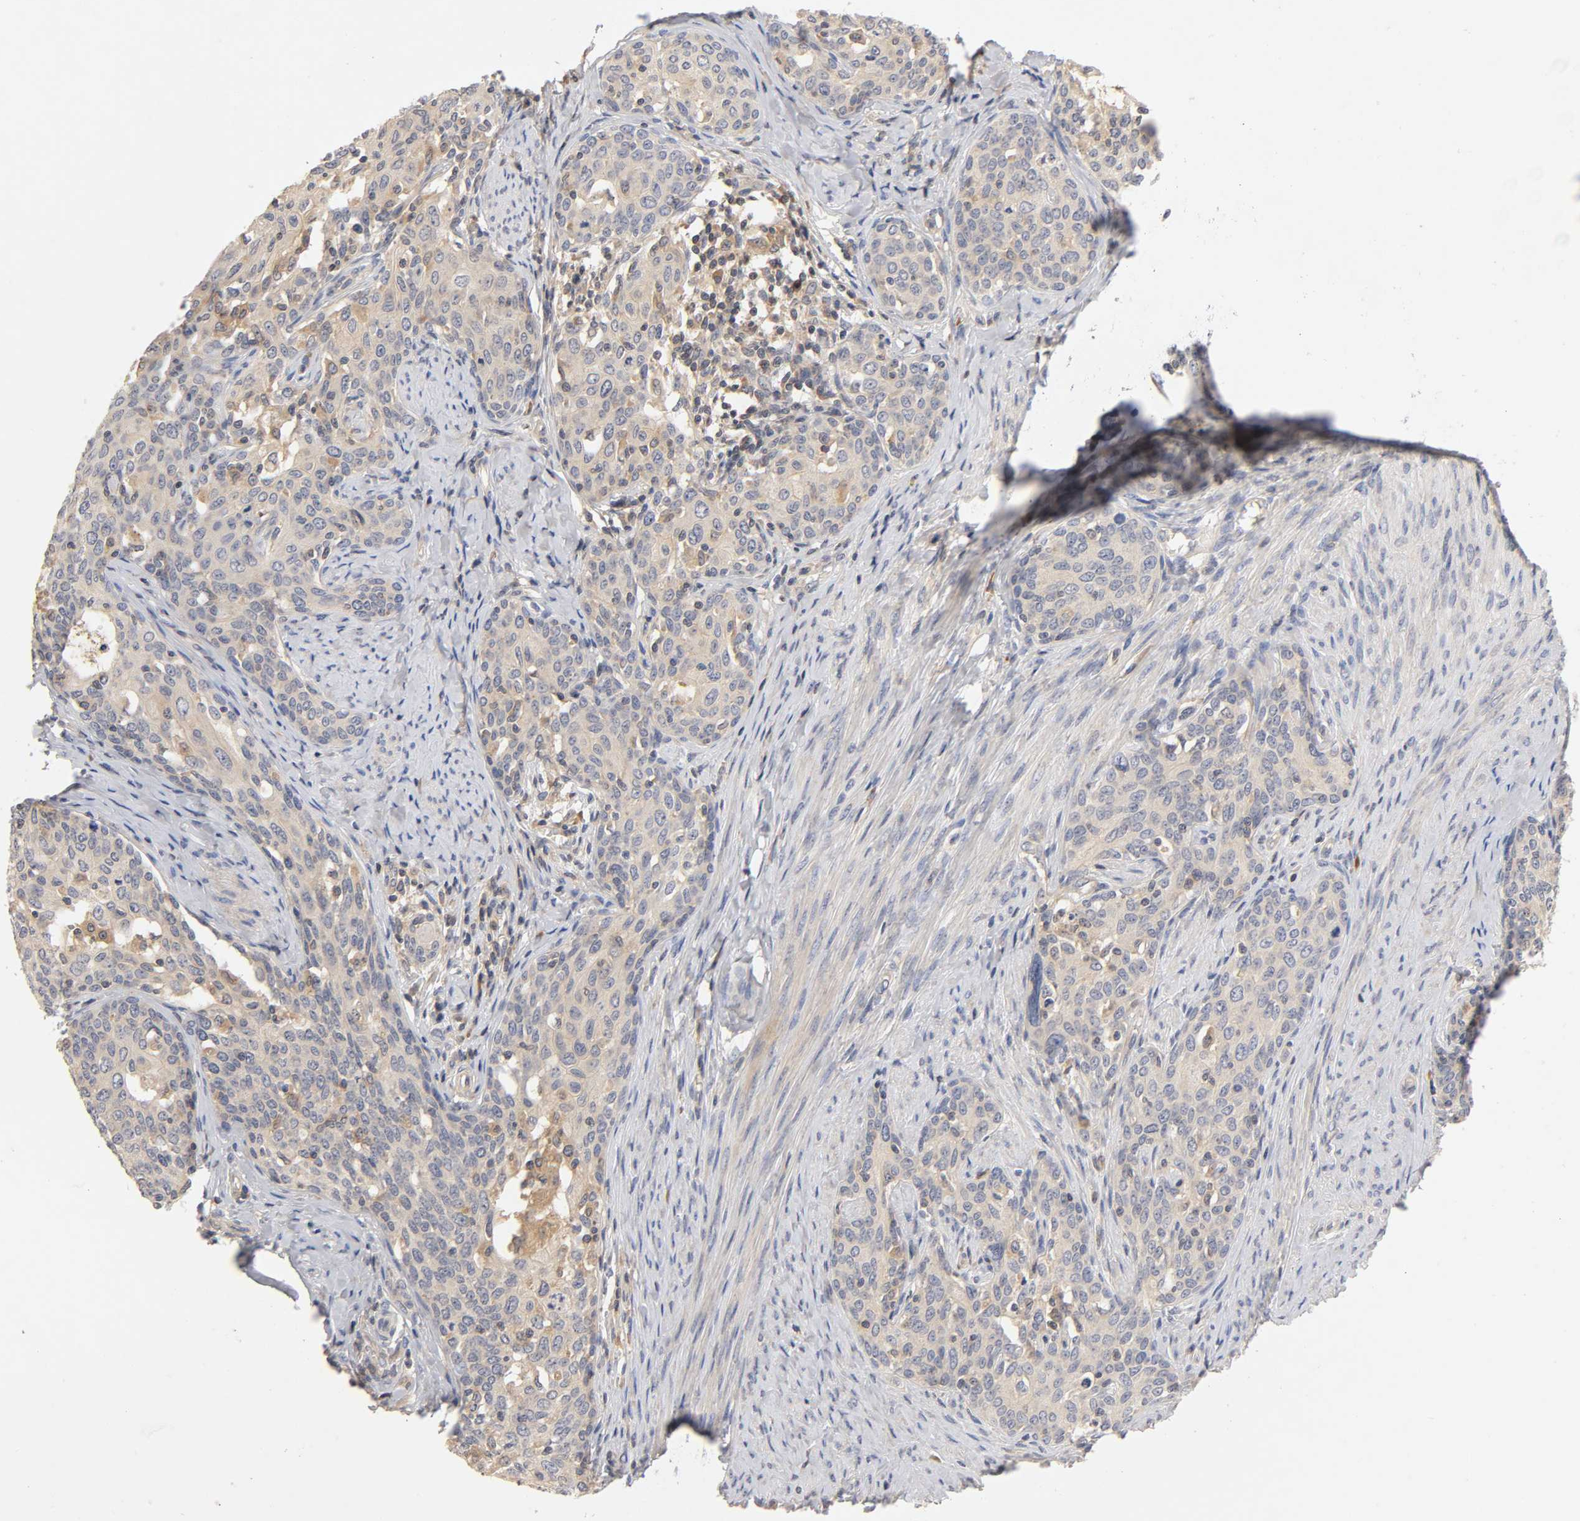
{"staining": {"intensity": "weak", "quantity": "25%-75%", "location": "cytoplasmic/membranous"}, "tissue": "cervical cancer", "cell_type": "Tumor cells", "image_type": "cancer", "snomed": [{"axis": "morphology", "description": "Squamous cell carcinoma, NOS"}, {"axis": "morphology", "description": "Adenocarcinoma, NOS"}, {"axis": "topography", "description": "Cervix"}], "caption": "Immunohistochemical staining of human cervical cancer (adenocarcinoma) shows weak cytoplasmic/membranous protein positivity in about 25%-75% of tumor cells.", "gene": "RHOA", "patient": {"sex": "female", "age": 52}}